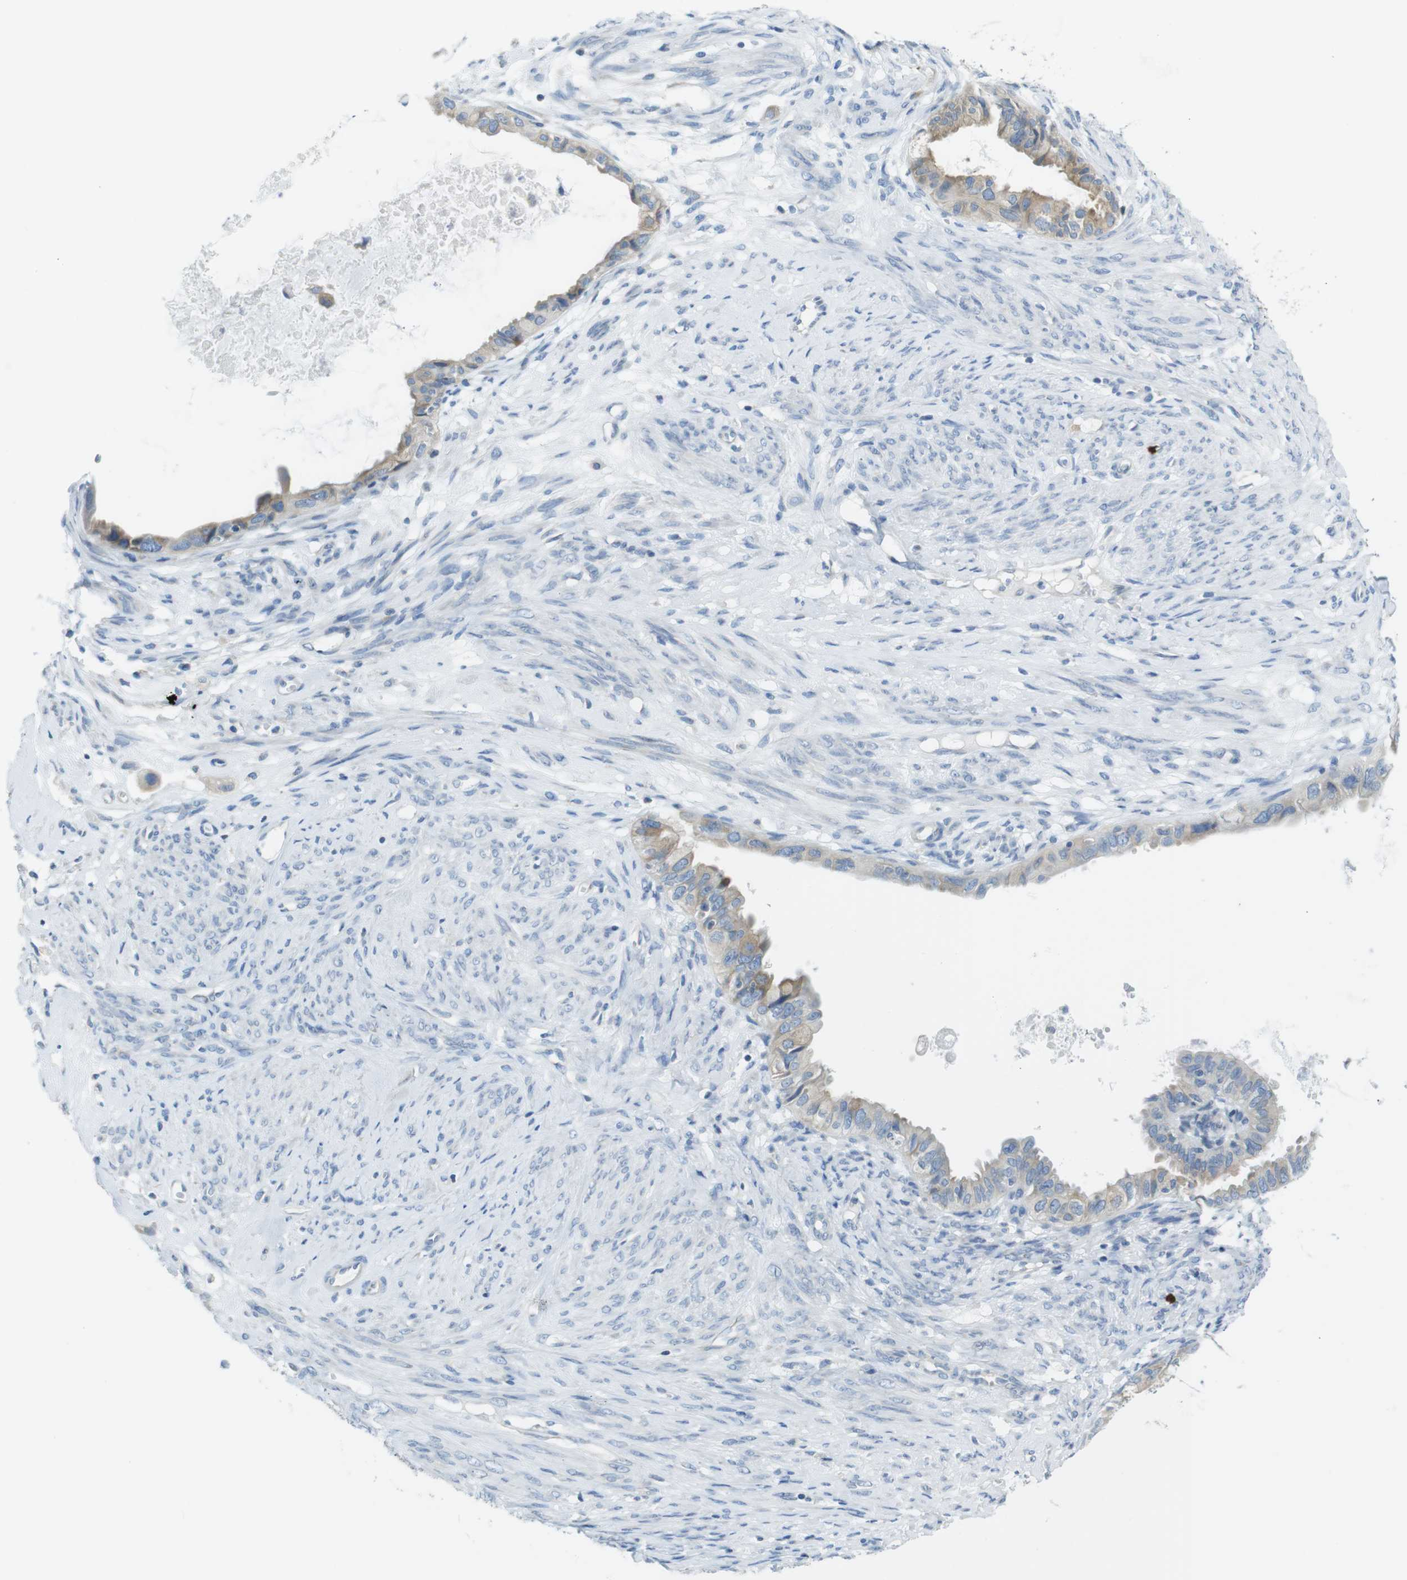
{"staining": {"intensity": "weak", "quantity": ">75%", "location": "cytoplasmic/membranous"}, "tissue": "cervical cancer", "cell_type": "Tumor cells", "image_type": "cancer", "snomed": [{"axis": "morphology", "description": "Normal tissue, NOS"}, {"axis": "morphology", "description": "Adenocarcinoma, NOS"}, {"axis": "topography", "description": "Cervix"}, {"axis": "topography", "description": "Endometrium"}], "caption": "Immunohistochemical staining of cervical adenocarcinoma exhibits low levels of weak cytoplasmic/membranous expression in about >75% of tumor cells.", "gene": "CLPTM1L", "patient": {"sex": "female", "age": 86}}